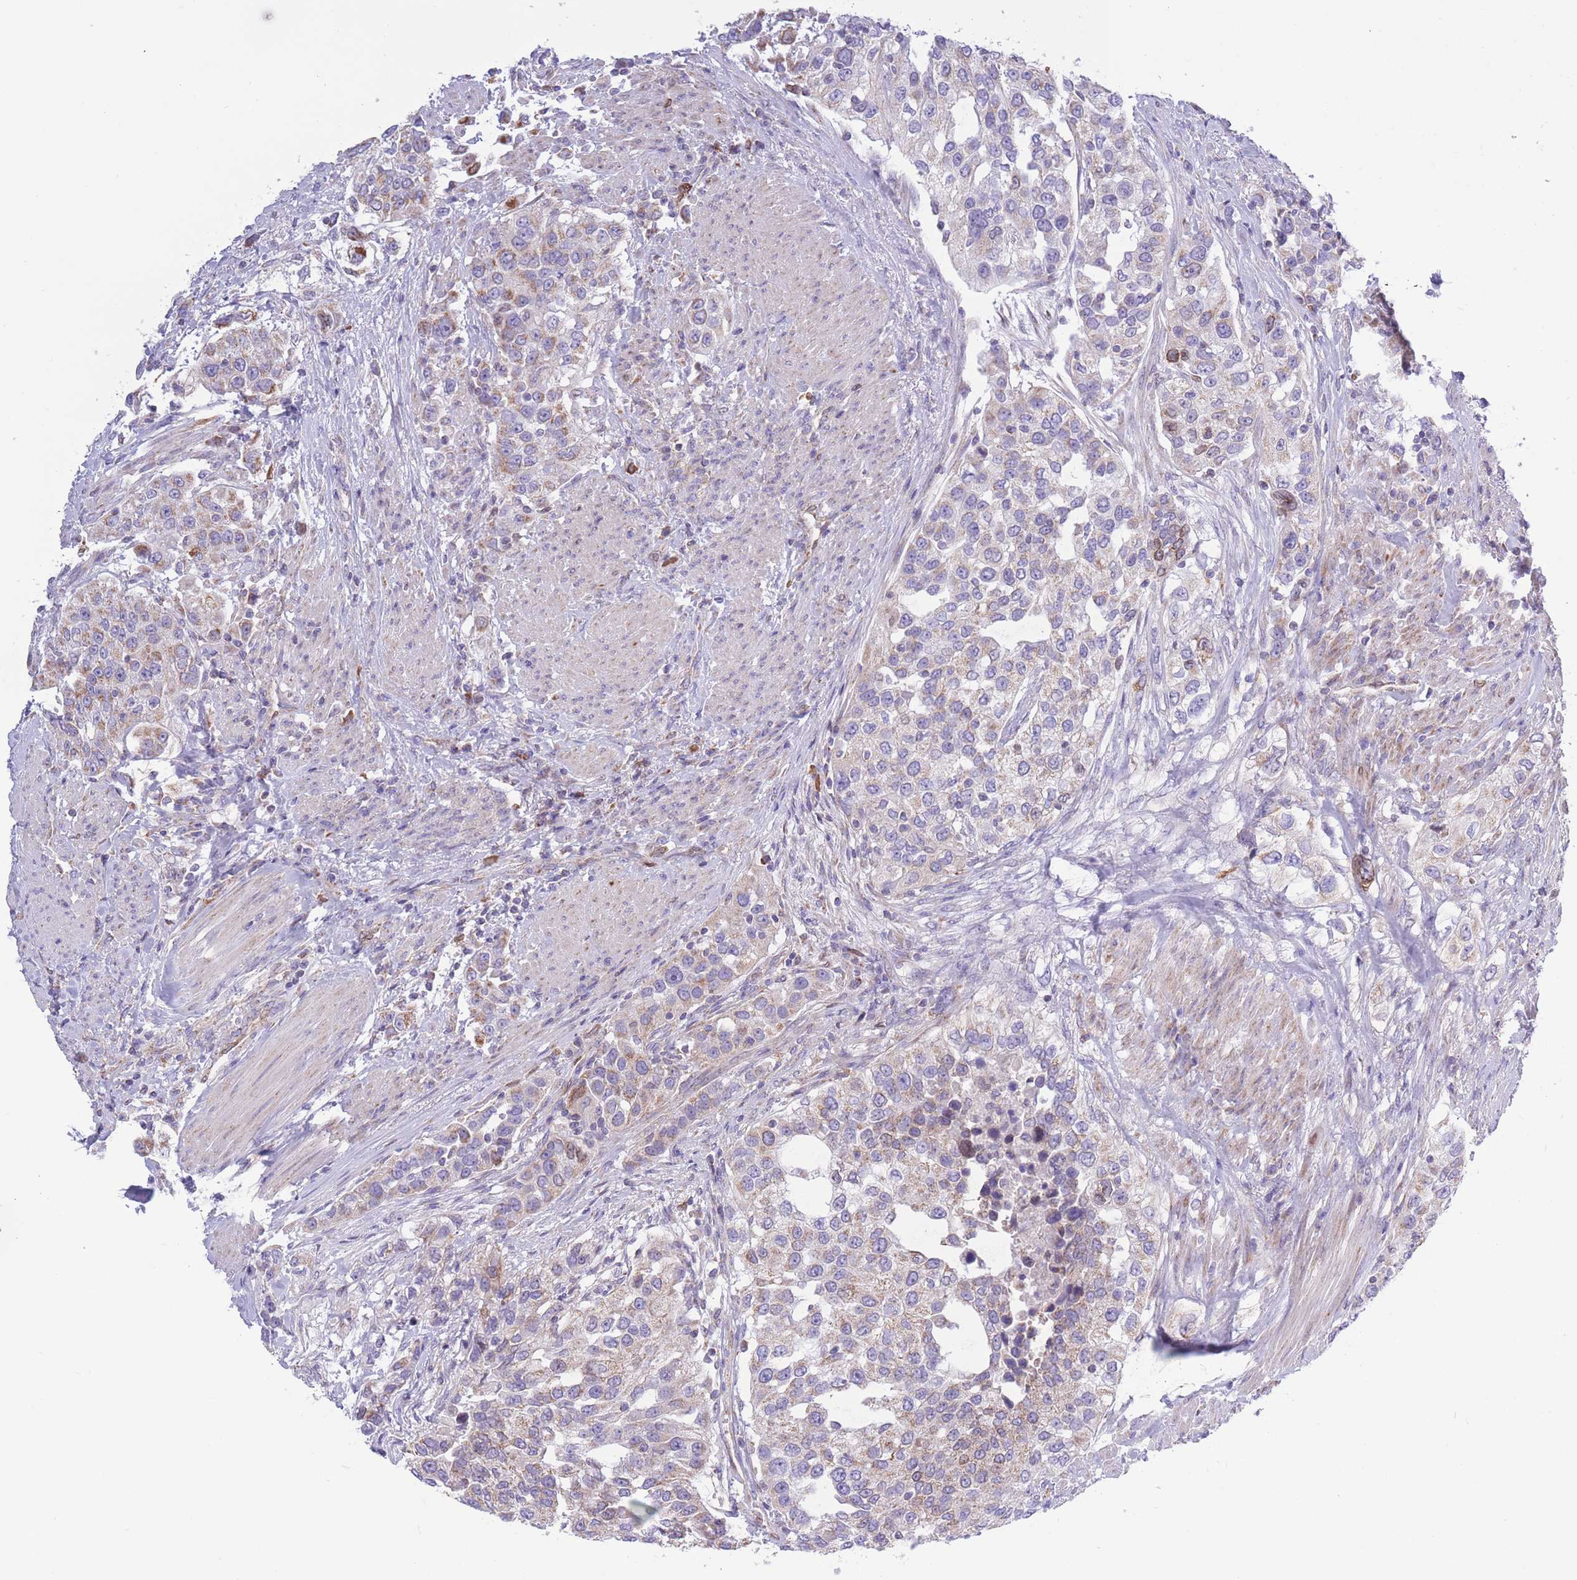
{"staining": {"intensity": "moderate", "quantity": "<25%", "location": "cytoplasmic/membranous"}, "tissue": "urothelial cancer", "cell_type": "Tumor cells", "image_type": "cancer", "snomed": [{"axis": "morphology", "description": "Urothelial carcinoma, High grade"}, {"axis": "topography", "description": "Urinary bladder"}], "caption": "Protein staining of urothelial cancer tissue shows moderate cytoplasmic/membranous staining in about <25% of tumor cells.", "gene": "PDHA1", "patient": {"sex": "female", "age": 80}}